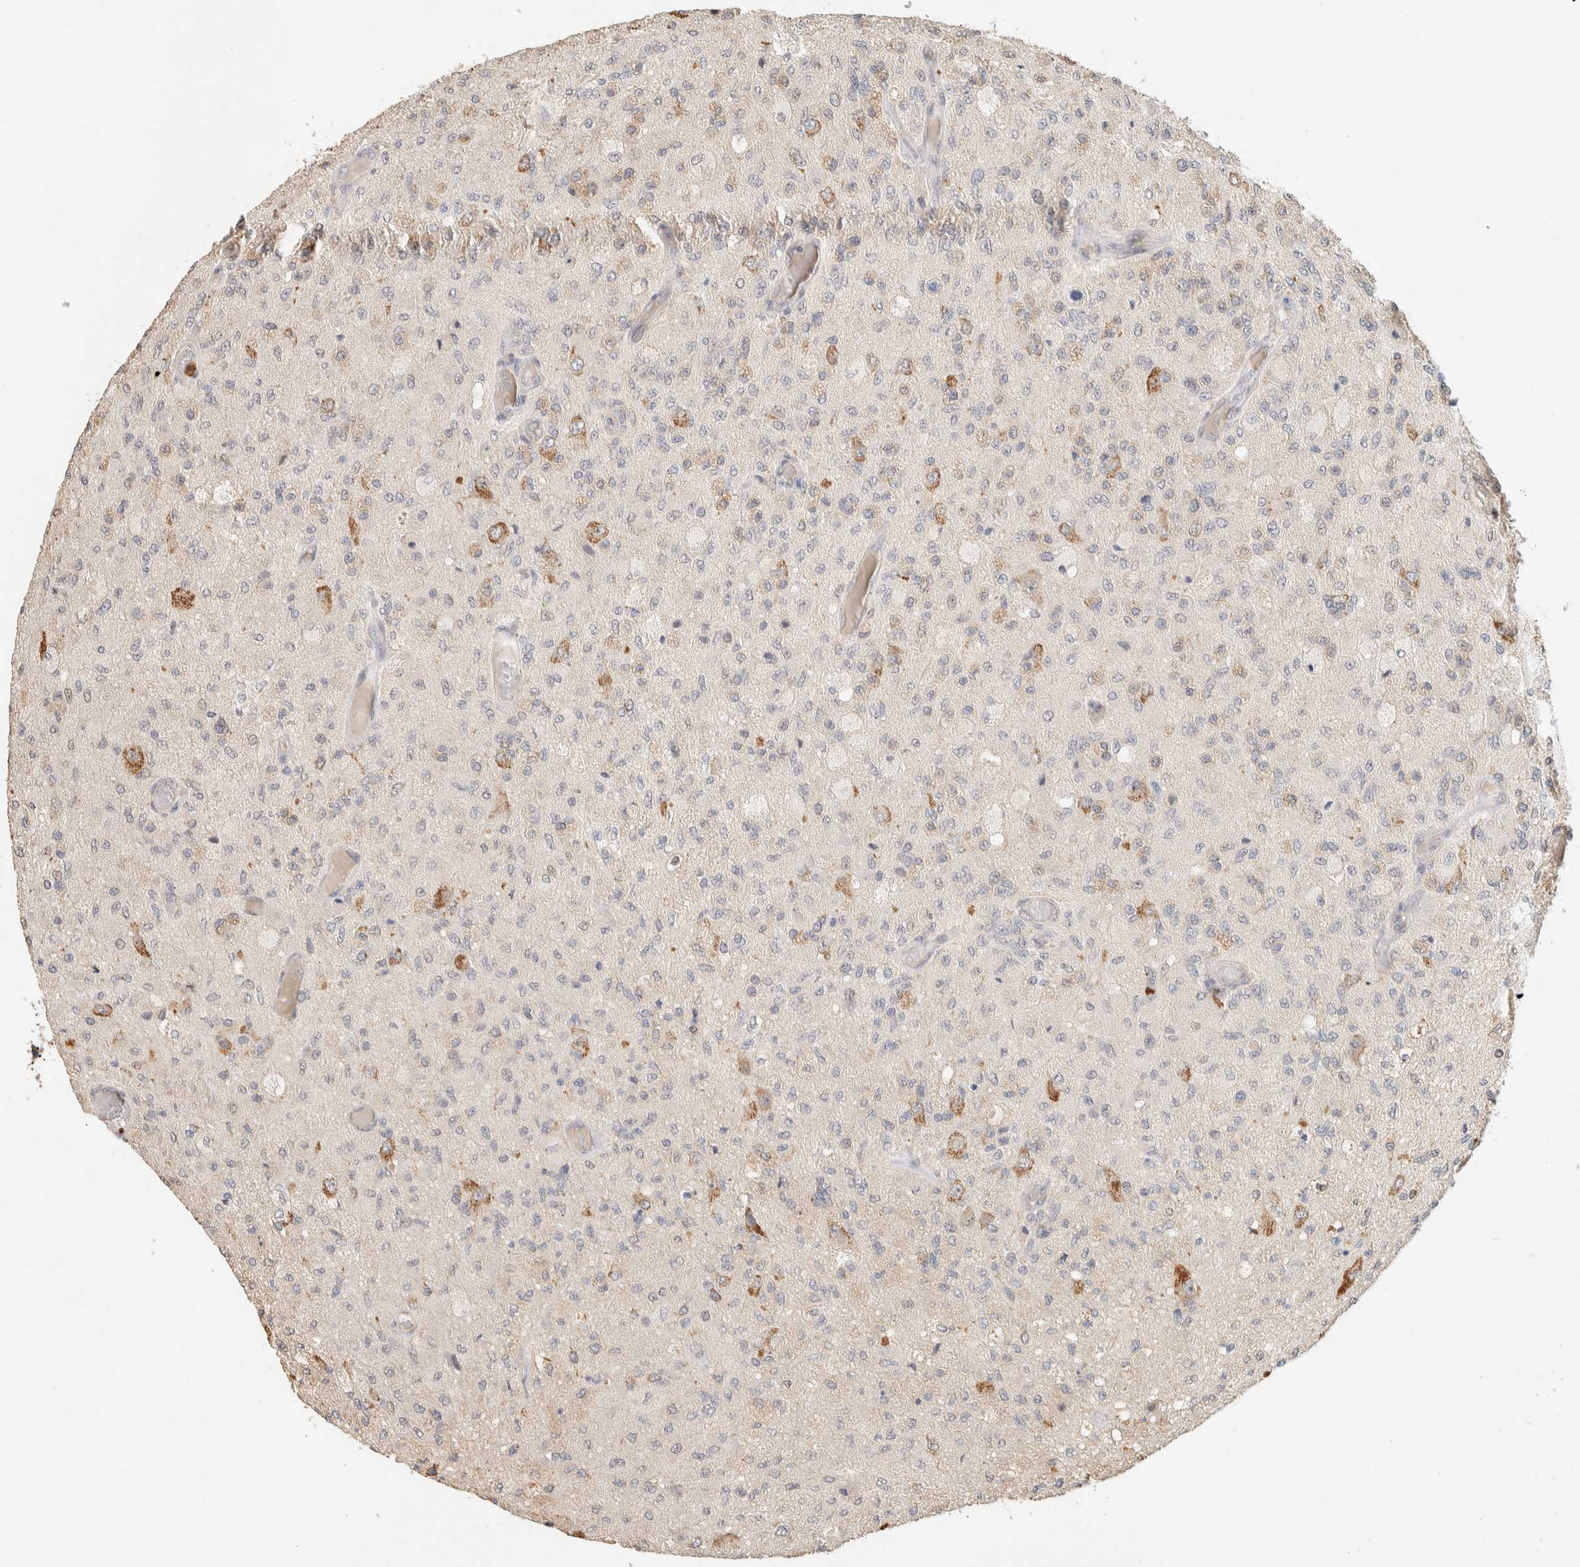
{"staining": {"intensity": "negative", "quantity": "none", "location": "none"}, "tissue": "glioma", "cell_type": "Tumor cells", "image_type": "cancer", "snomed": [{"axis": "morphology", "description": "Normal tissue, NOS"}, {"axis": "morphology", "description": "Glioma, malignant, High grade"}, {"axis": "topography", "description": "Cerebral cortex"}], "caption": "Immunohistochemistry of human glioma shows no staining in tumor cells.", "gene": "TTC3", "patient": {"sex": "male", "age": 77}}